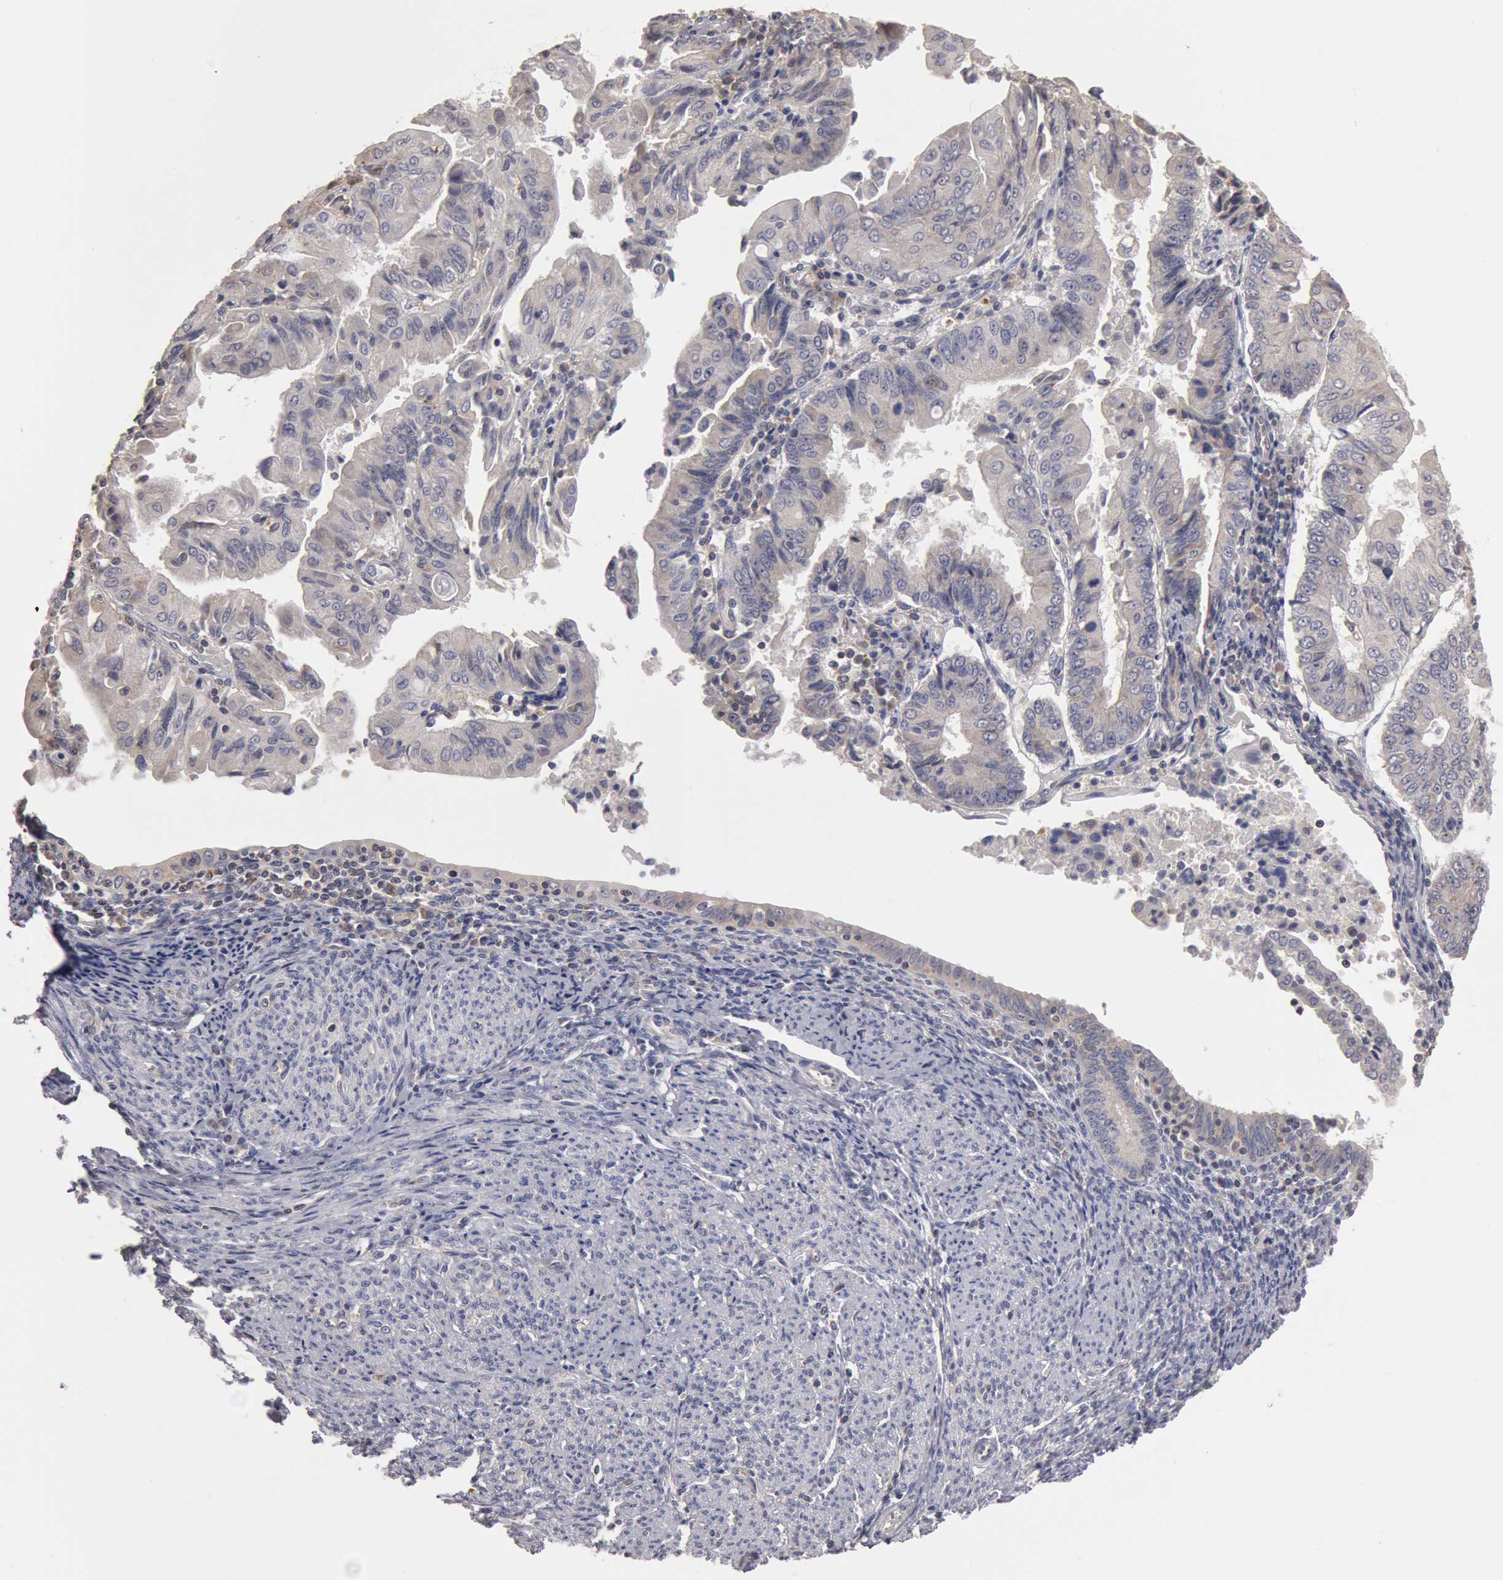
{"staining": {"intensity": "negative", "quantity": "none", "location": "none"}, "tissue": "endometrial cancer", "cell_type": "Tumor cells", "image_type": "cancer", "snomed": [{"axis": "morphology", "description": "Adenocarcinoma, NOS"}, {"axis": "topography", "description": "Endometrium"}], "caption": "Immunohistochemical staining of human endometrial cancer demonstrates no significant staining in tumor cells.", "gene": "OSBPL8", "patient": {"sex": "female", "age": 75}}